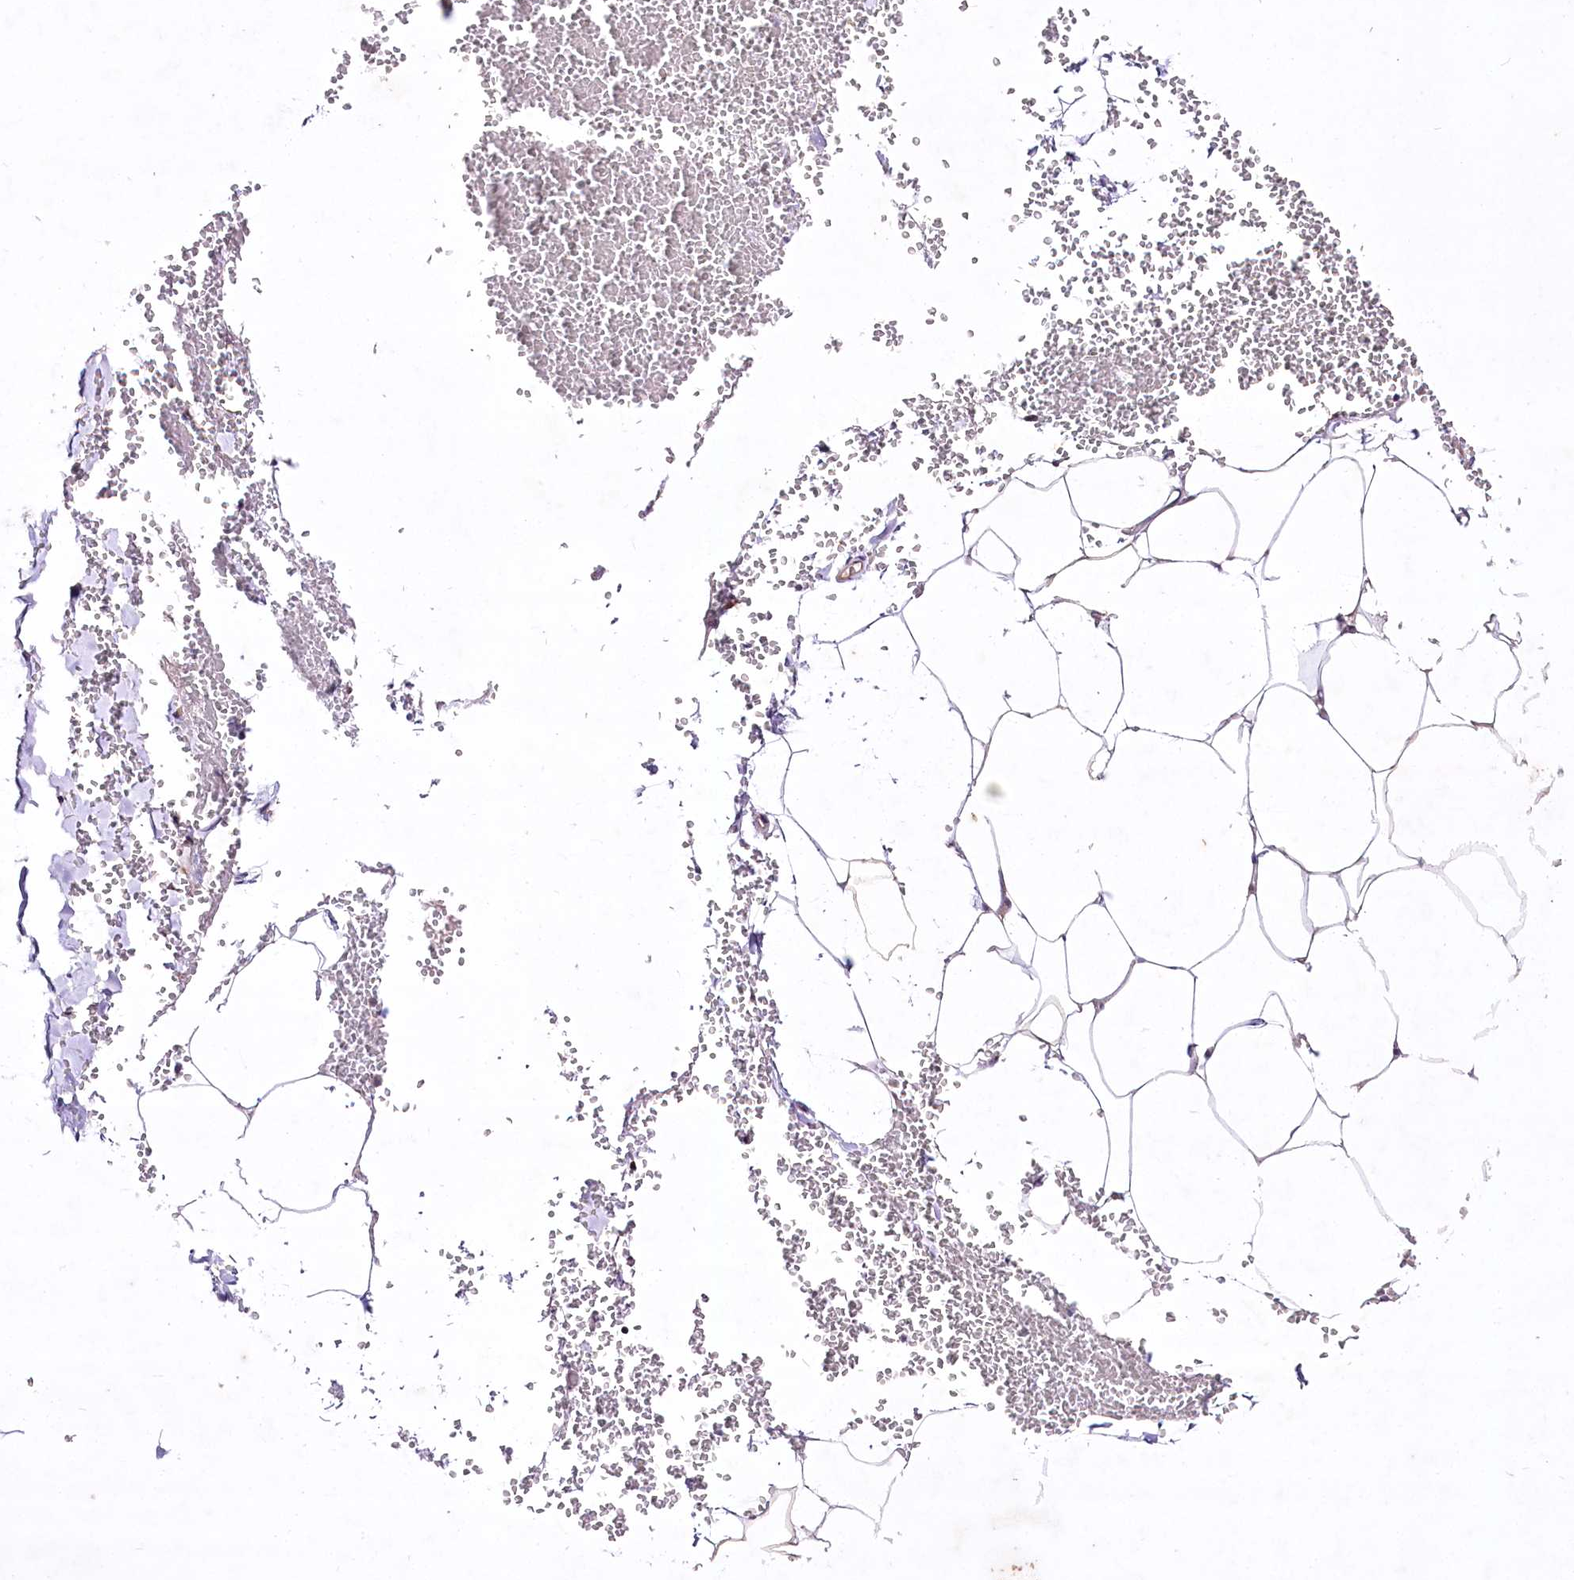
{"staining": {"intensity": "negative", "quantity": "none", "location": "none"}, "tissue": "adipose tissue", "cell_type": "Adipocytes", "image_type": "normal", "snomed": [{"axis": "morphology", "description": "Normal tissue, NOS"}, {"axis": "topography", "description": "Gallbladder"}, {"axis": "topography", "description": "Peripheral nerve tissue"}], "caption": "DAB (3,3'-diaminobenzidine) immunohistochemical staining of normal adipose tissue demonstrates no significant positivity in adipocytes. (DAB (3,3'-diaminobenzidine) IHC with hematoxylin counter stain).", "gene": "ENPP1", "patient": {"sex": "male", "age": 38}}